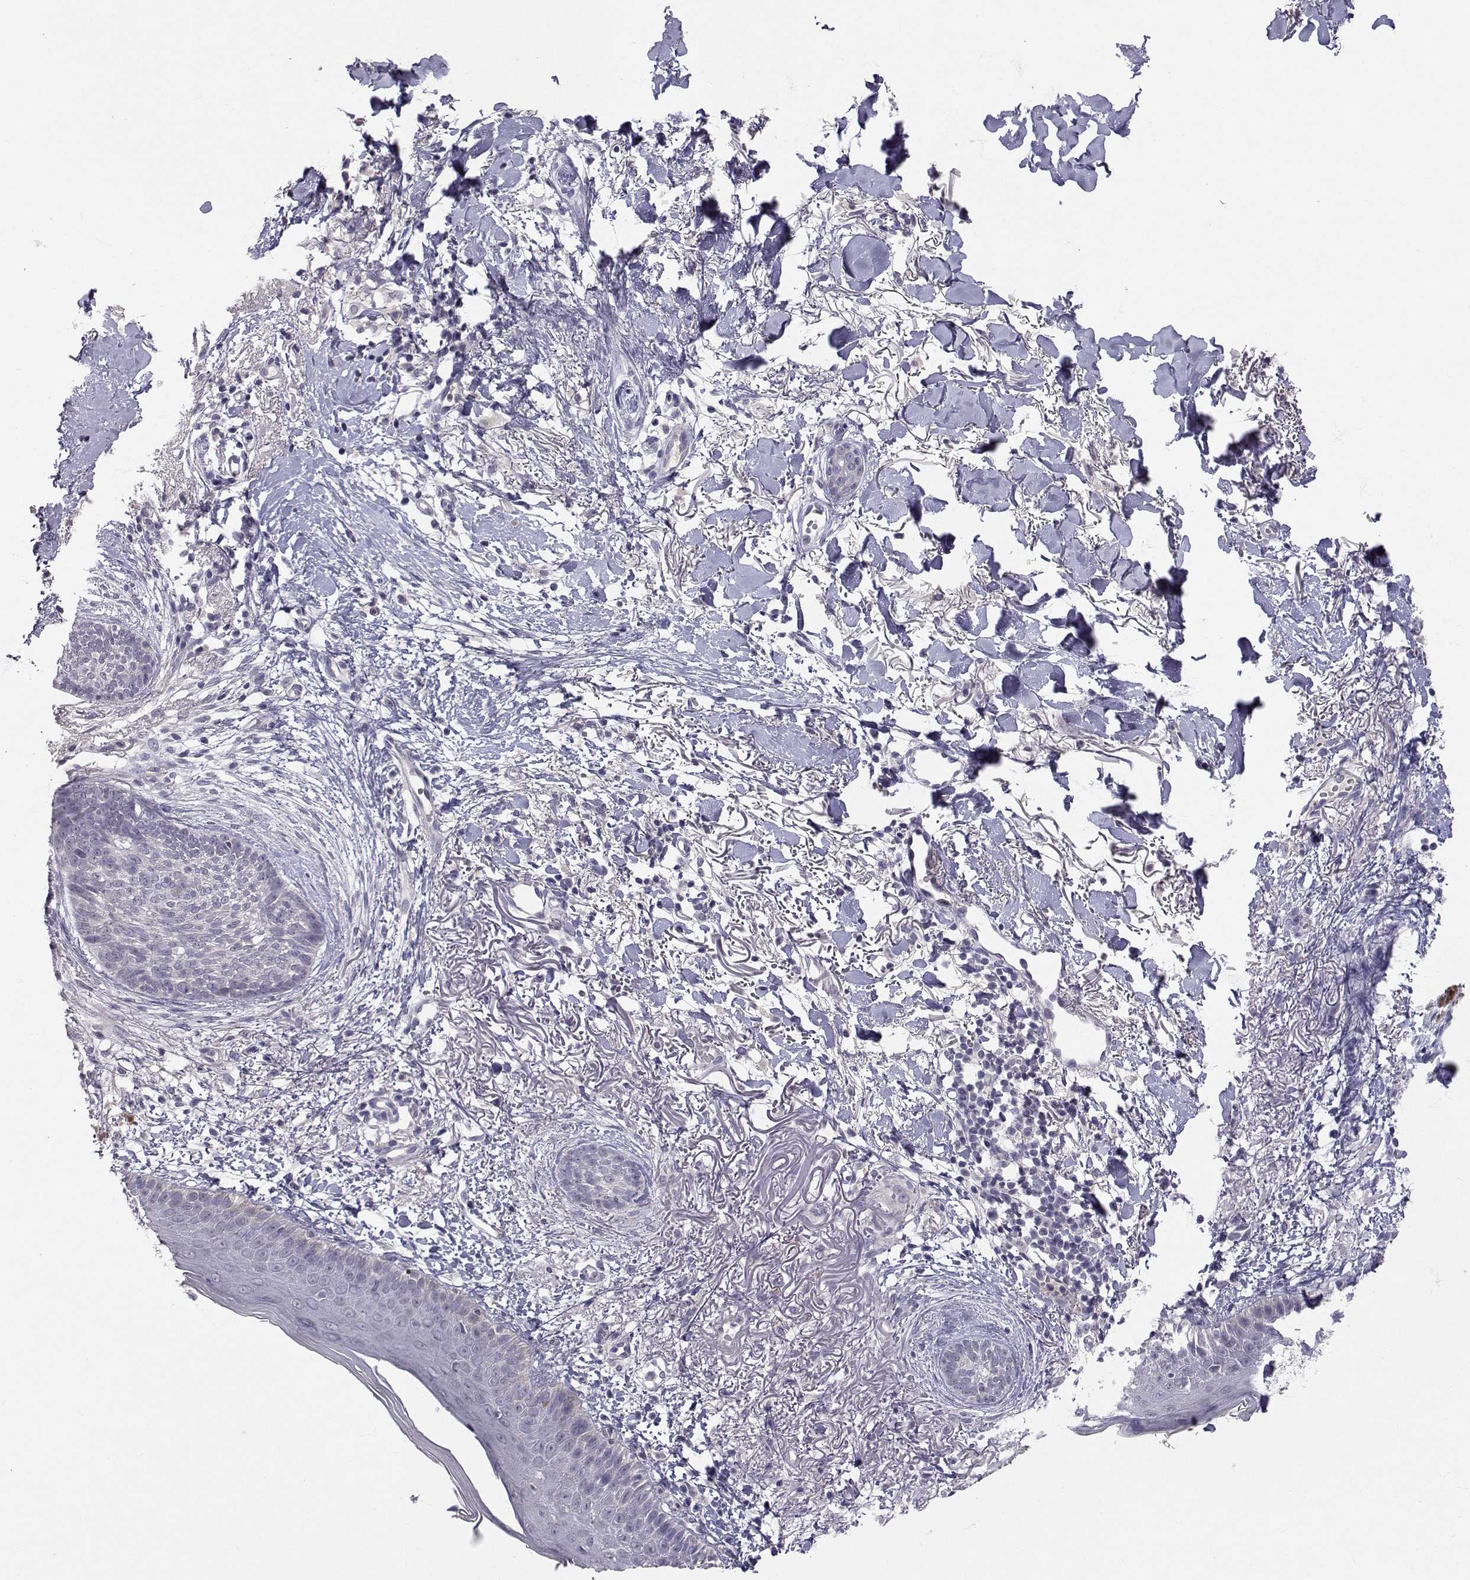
{"staining": {"intensity": "negative", "quantity": "none", "location": "none"}, "tissue": "skin cancer", "cell_type": "Tumor cells", "image_type": "cancer", "snomed": [{"axis": "morphology", "description": "Normal tissue, NOS"}, {"axis": "morphology", "description": "Basal cell carcinoma"}, {"axis": "topography", "description": "Skin"}], "caption": "The immunohistochemistry (IHC) histopathology image has no significant positivity in tumor cells of skin cancer (basal cell carcinoma) tissue.", "gene": "SLC6A3", "patient": {"sex": "male", "age": 84}}